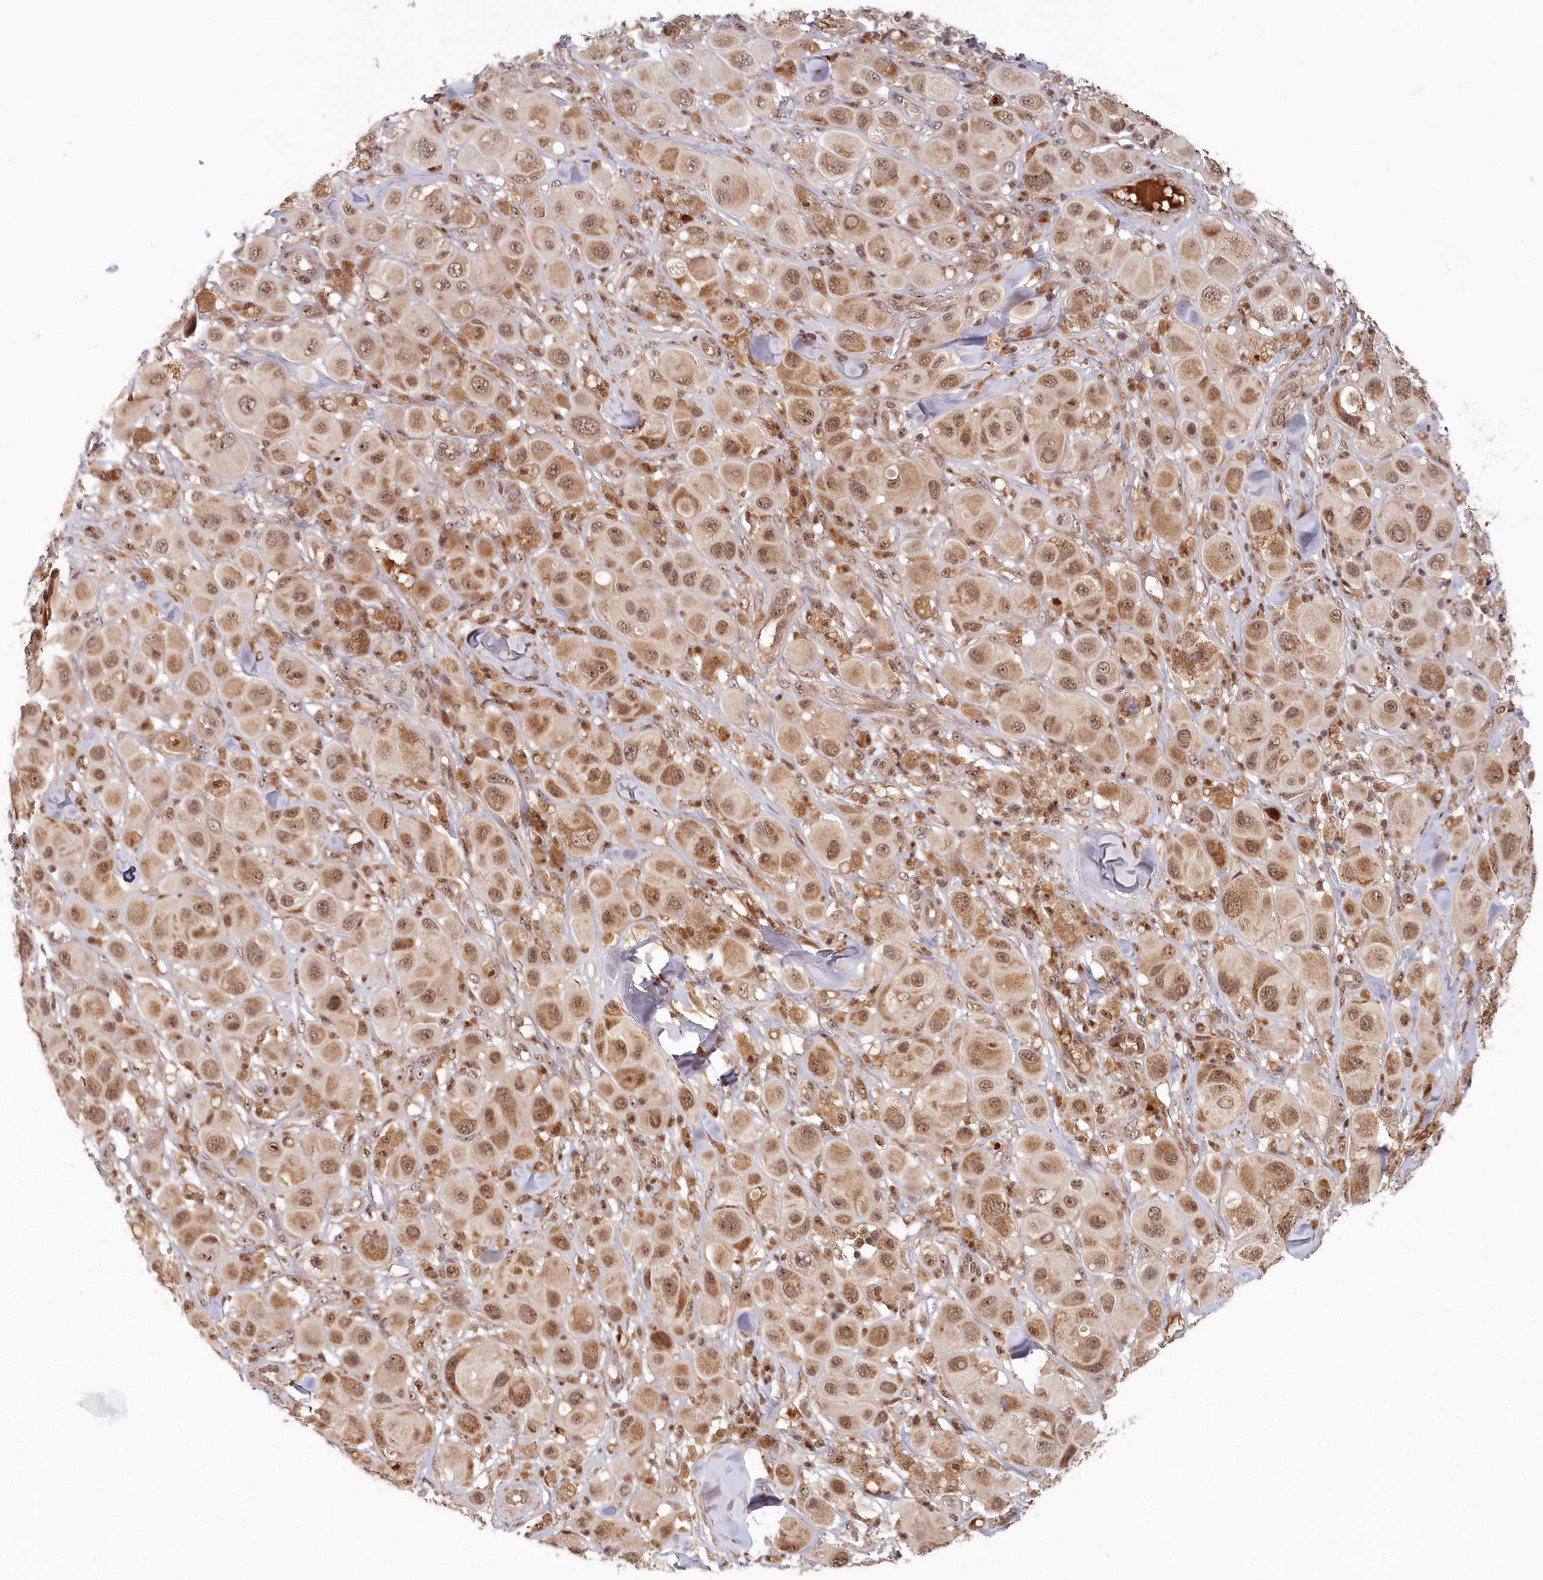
{"staining": {"intensity": "moderate", "quantity": ">75%", "location": "cytoplasmic/membranous,nuclear"}, "tissue": "melanoma", "cell_type": "Tumor cells", "image_type": "cancer", "snomed": [{"axis": "morphology", "description": "Malignant melanoma, Metastatic site"}, {"axis": "topography", "description": "Skin"}], "caption": "Melanoma was stained to show a protein in brown. There is medium levels of moderate cytoplasmic/membranous and nuclear staining in approximately >75% of tumor cells.", "gene": "WAPL", "patient": {"sex": "male", "age": 41}}